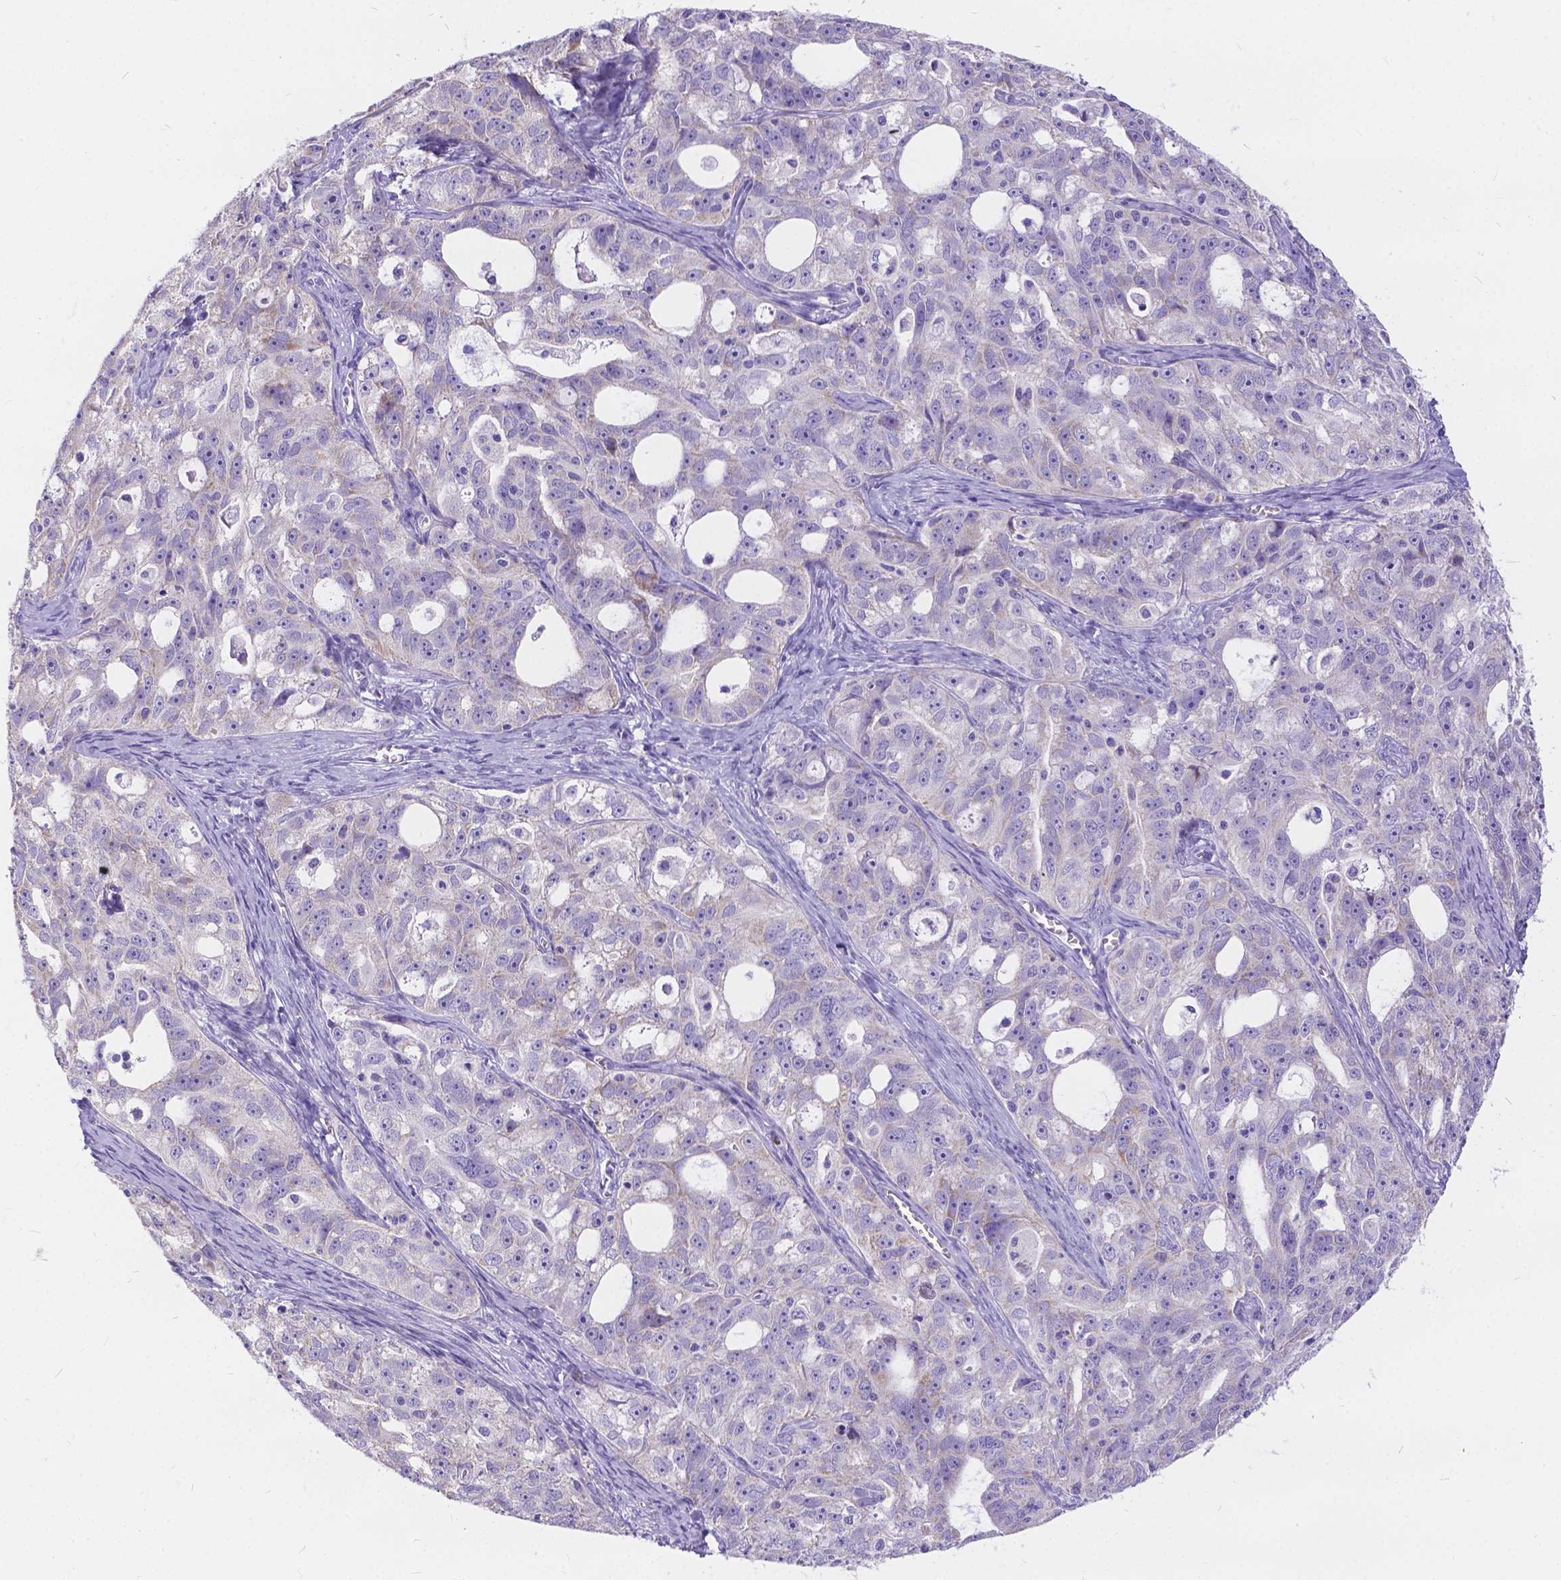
{"staining": {"intensity": "negative", "quantity": "none", "location": "none"}, "tissue": "ovarian cancer", "cell_type": "Tumor cells", "image_type": "cancer", "snomed": [{"axis": "morphology", "description": "Cystadenocarcinoma, serous, NOS"}, {"axis": "topography", "description": "Ovary"}], "caption": "The photomicrograph exhibits no staining of tumor cells in ovarian cancer (serous cystadenocarcinoma).", "gene": "DLEC1", "patient": {"sex": "female", "age": 51}}